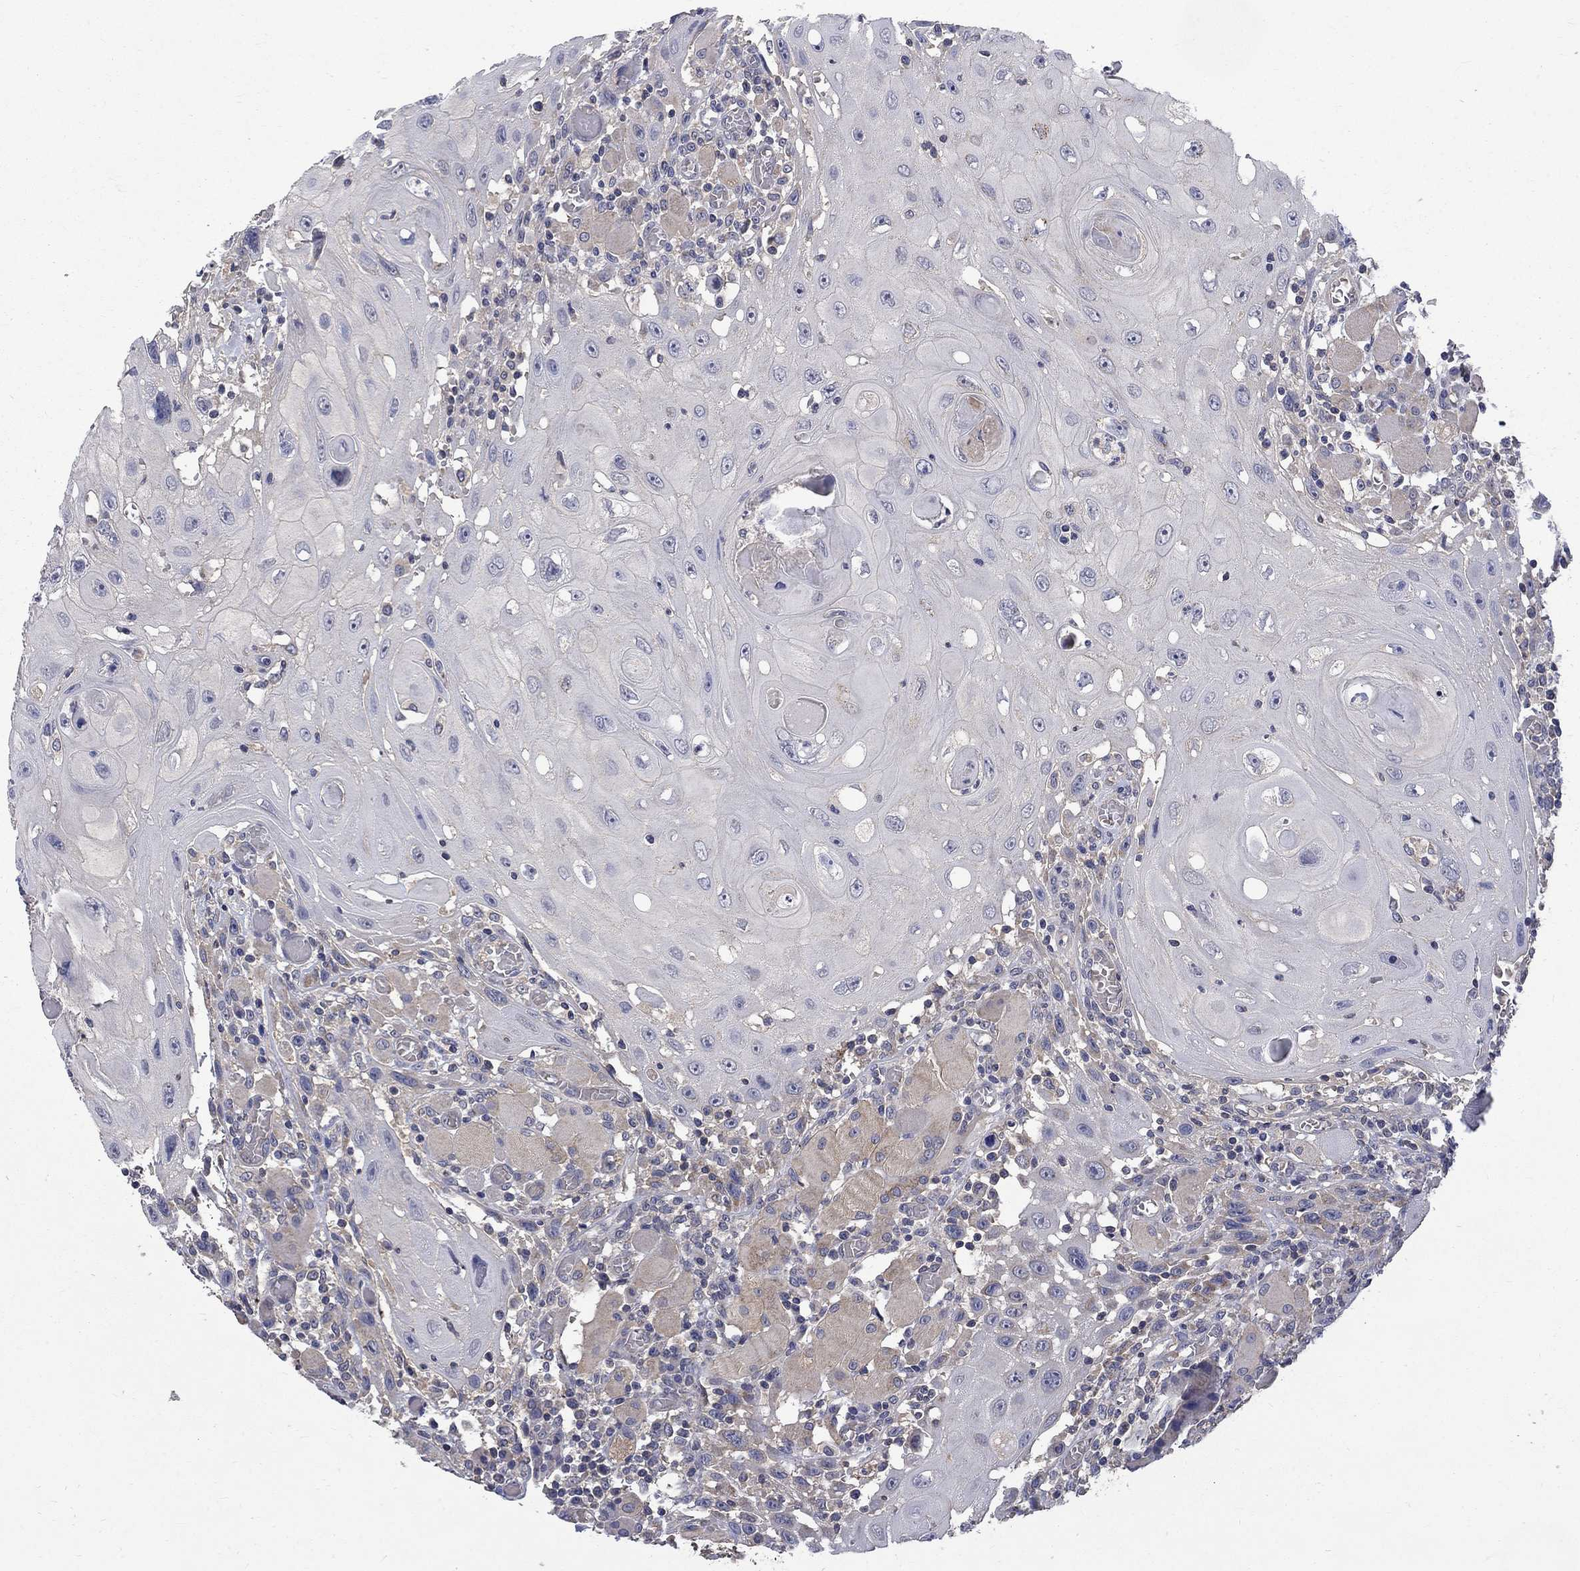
{"staining": {"intensity": "moderate", "quantity": "<25%", "location": "cytoplasmic/membranous"}, "tissue": "head and neck cancer", "cell_type": "Tumor cells", "image_type": "cancer", "snomed": [{"axis": "morphology", "description": "Normal tissue, NOS"}, {"axis": "morphology", "description": "Squamous cell carcinoma, NOS"}, {"axis": "topography", "description": "Oral tissue"}, {"axis": "topography", "description": "Head-Neck"}], "caption": "Protein expression by immunohistochemistry (IHC) displays moderate cytoplasmic/membranous staining in approximately <25% of tumor cells in head and neck cancer (squamous cell carcinoma).", "gene": "HSPA12A", "patient": {"sex": "male", "age": 71}}